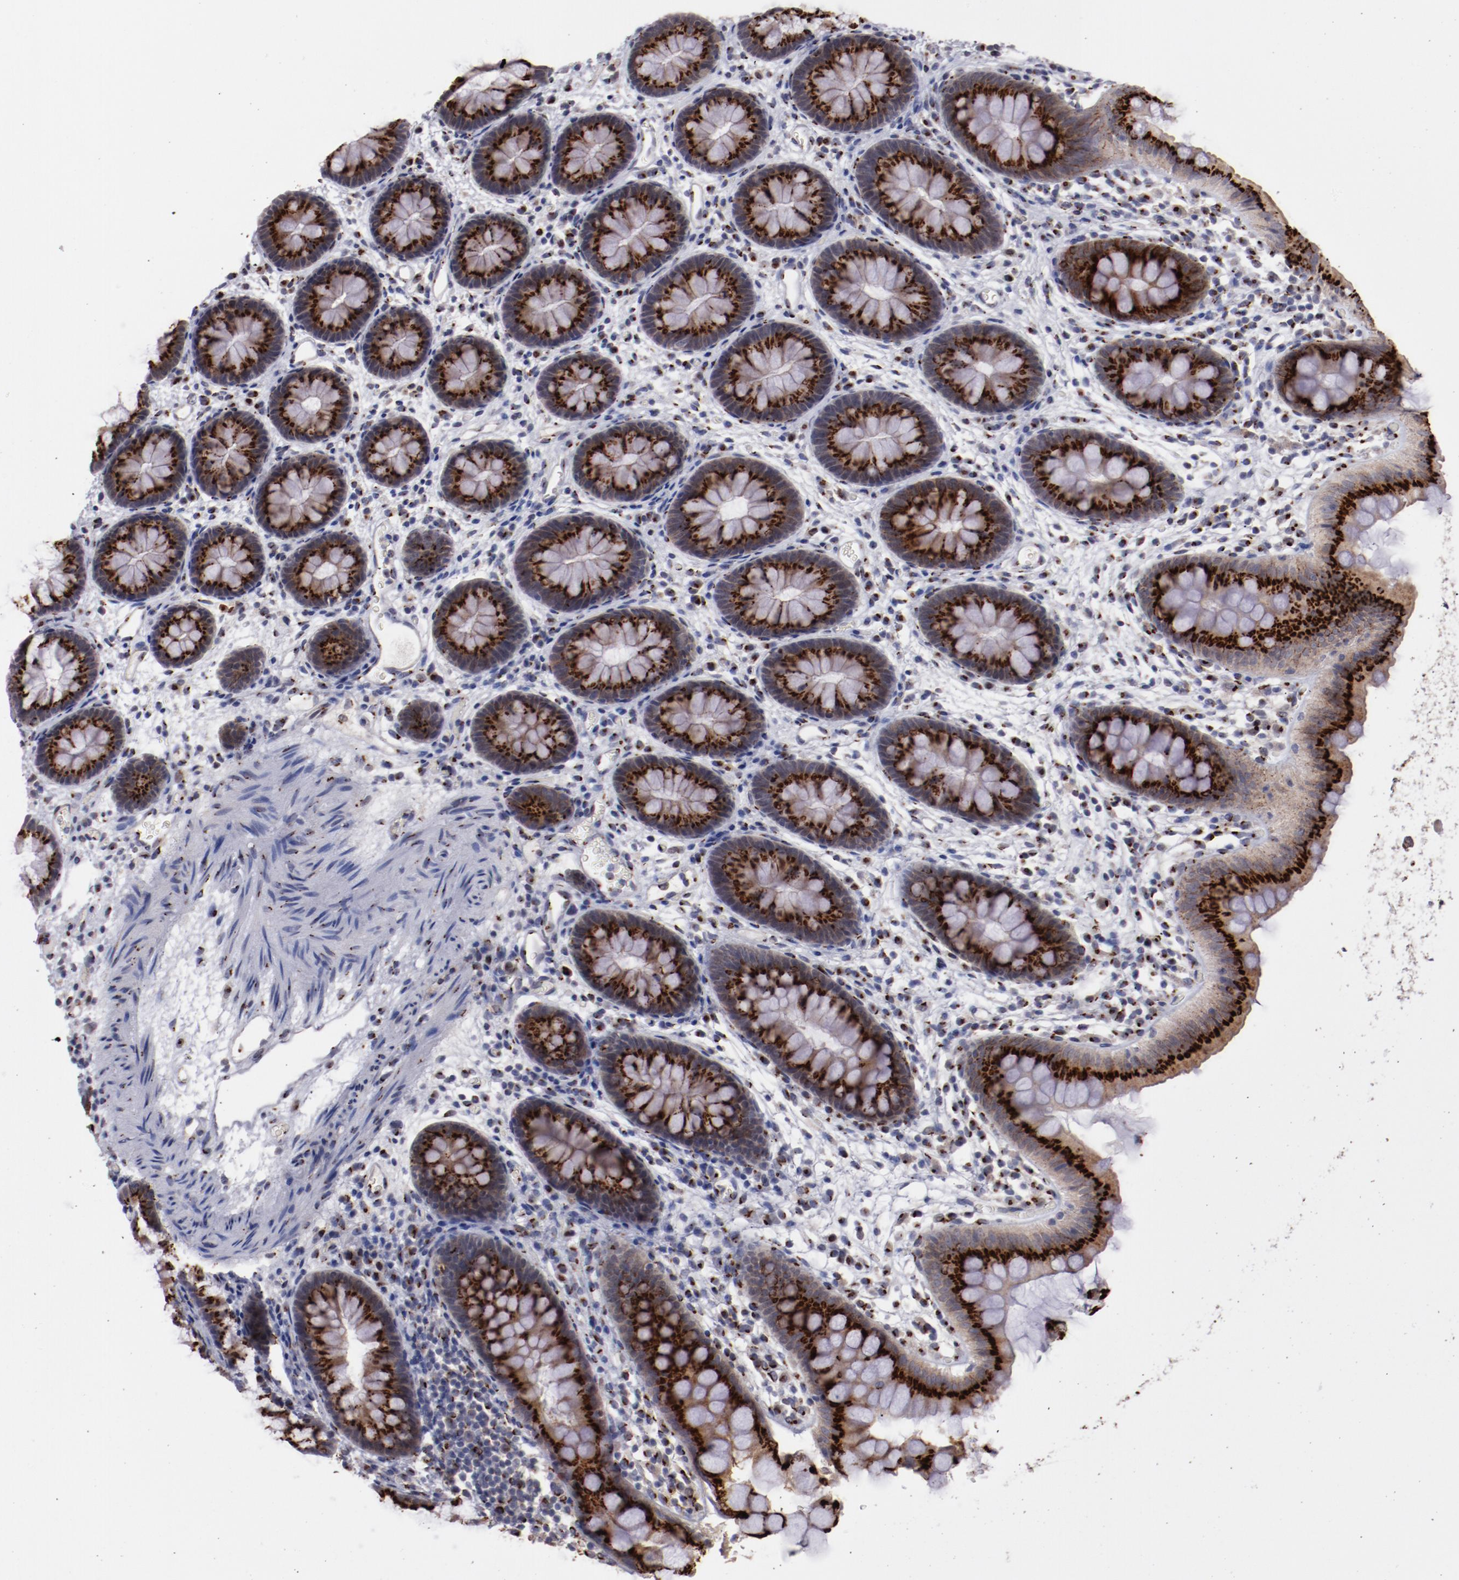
{"staining": {"intensity": "moderate", "quantity": ">75%", "location": "cytoplasmic/membranous"}, "tissue": "colon", "cell_type": "Endothelial cells", "image_type": "normal", "snomed": [{"axis": "morphology", "description": "Normal tissue, NOS"}, {"axis": "topography", "description": "Smooth muscle"}, {"axis": "topography", "description": "Colon"}], "caption": "Immunohistochemical staining of unremarkable colon displays medium levels of moderate cytoplasmic/membranous expression in approximately >75% of endothelial cells.", "gene": "GOLIM4", "patient": {"sex": "male", "age": 67}}